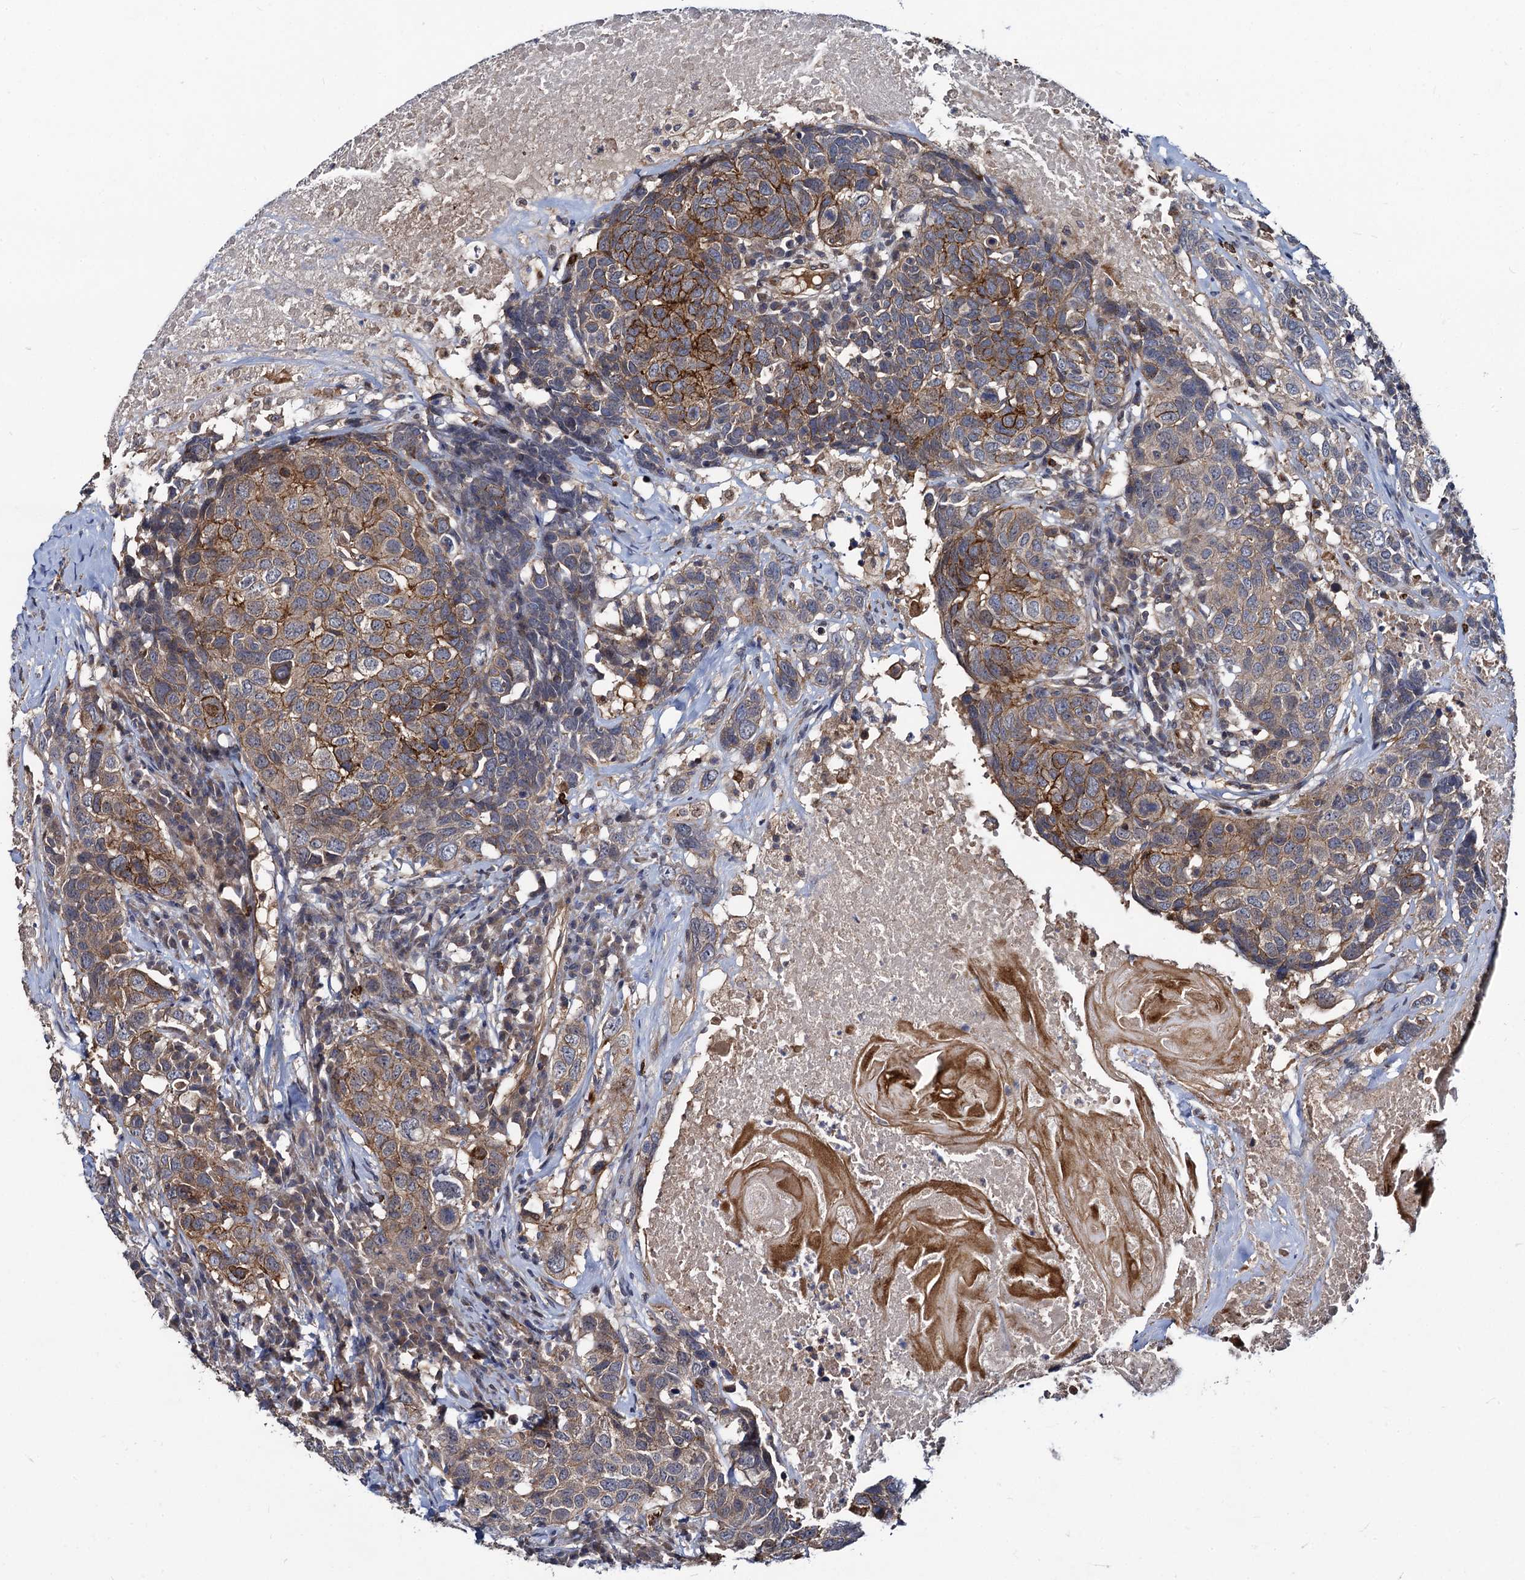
{"staining": {"intensity": "moderate", "quantity": "25%-75%", "location": "cytoplasmic/membranous"}, "tissue": "head and neck cancer", "cell_type": "Tumor cells", "image_type": "cancer", "snomed": [{"axis": "morphology", "description": "Squamous cell carcinoma, NOS"}, {"axis": "topography", "description": "Head-Neck"}], "caption": "Head and neck squamous cell carcinoma stained with DAB (3,3'-diaminobenzidine) IHC reveals medium levels of moderate cytoplasmic/membranous positivity in about 25%-75% of tumor cells. (Stains: DAB (3,3'-diaminobenzidine) in brown, nuclei in blue, Microscopy: brightfield microscopy at high magnification).", "gene": "KXD1", "patient": {"sex": "male", "age": 66}}